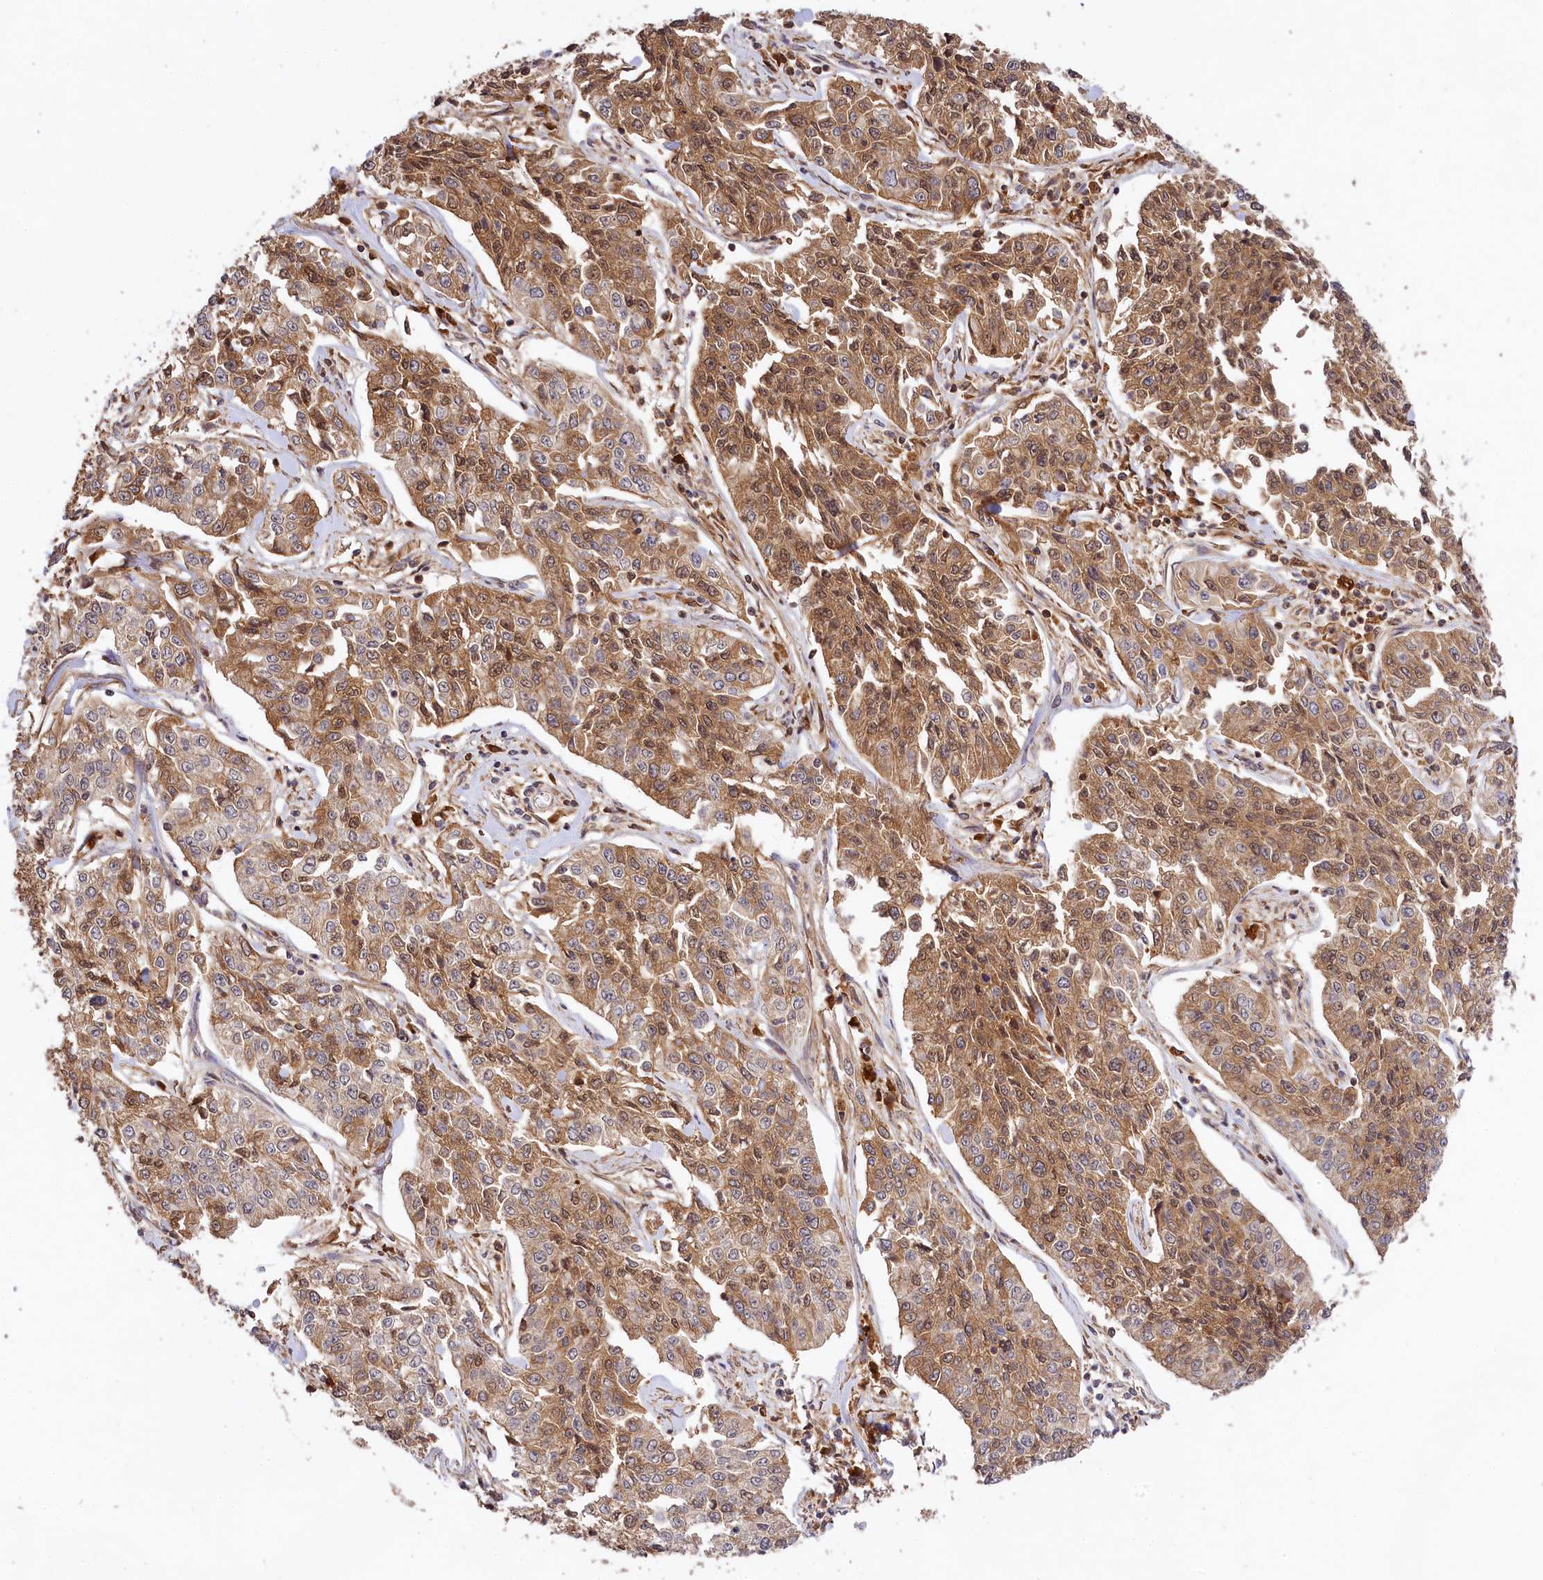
{"staining": {"intensity": "moderate", "quantity": ">75%", "location": "cytoplasmic/membranous,nuclear"}, "tissue": "cervical cancer", "cell_type": "Tumor cells", "image_type": "cancer", "snomed": [{"axis": "morphology", "description": "Squamous cell carcinoma, NOS"}, {"axis": "topography", "description": "Cervix"}], "caption": "Immunohistochemistry (IHC) of human squamous cell carcinoma (cervical) shows medium levels of moderate cytoplasmic/membranous and nuclear expression in about >75% of tumor cells.", "gene": "MCF2L2", "patient": {"sex": "female", "age": 35}}